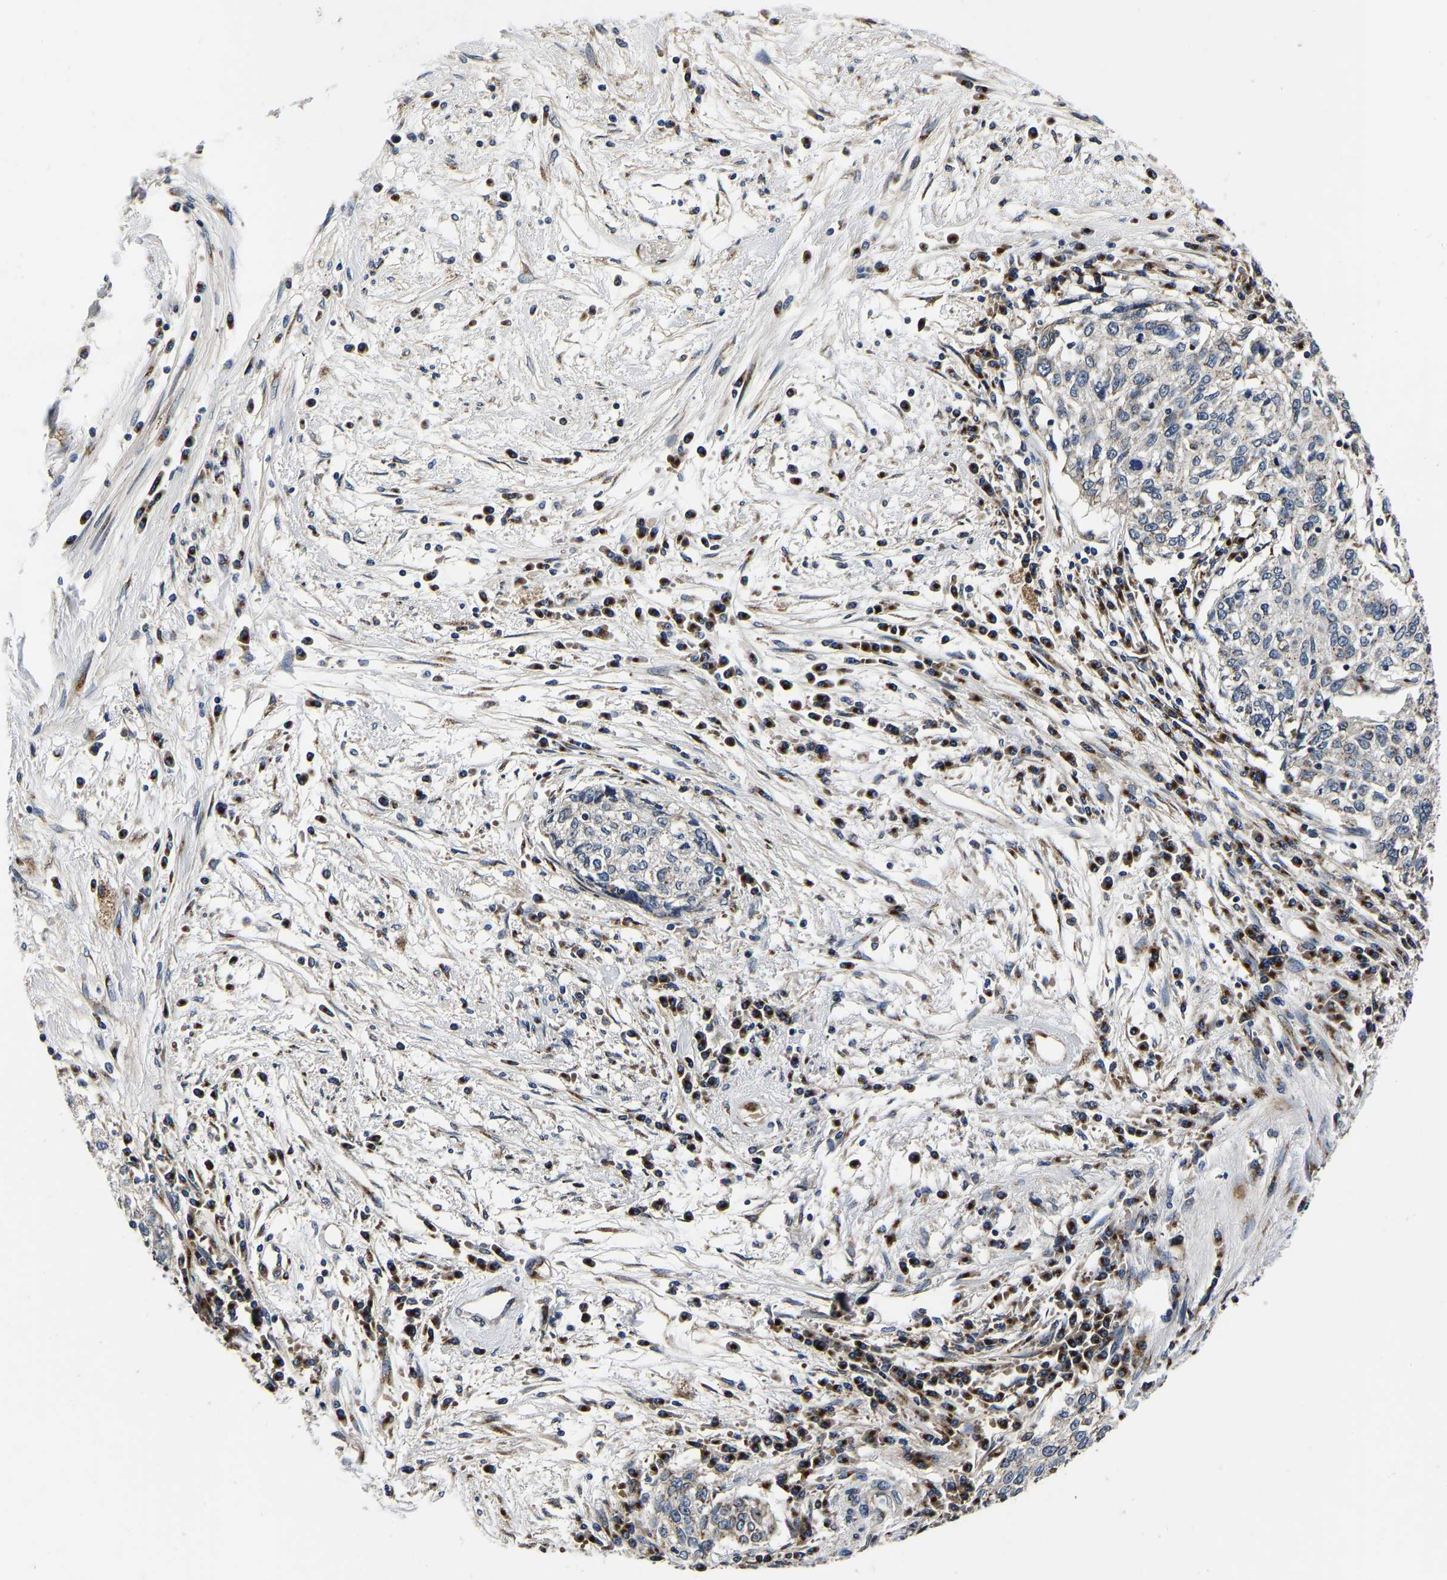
{"staining": {"intensity": "moderate", "quantity": "<25%", "location": "cytoplasmic/membranous"}, "tissue": "cervical cancer", "cell_type": "Tumor cells", "image_type": "cancer", "snomed": [{"axis": "morphology", "description": "Squamous cell carcinoma, NOS"}, {"axis": "topography", "description": "Cervix"}], "caption": "A brown stain labels moderate cytoplasmic/membranous expression of a protein in cervical squamous cell carcinoma tumor cells. The staining is performed using DAB brown chromogen to label protein expression. The nuclei are counter-stained blue using hematoxylin.", "gene": "RABAC1", "patient": {"sex": "female", "age": 57}}